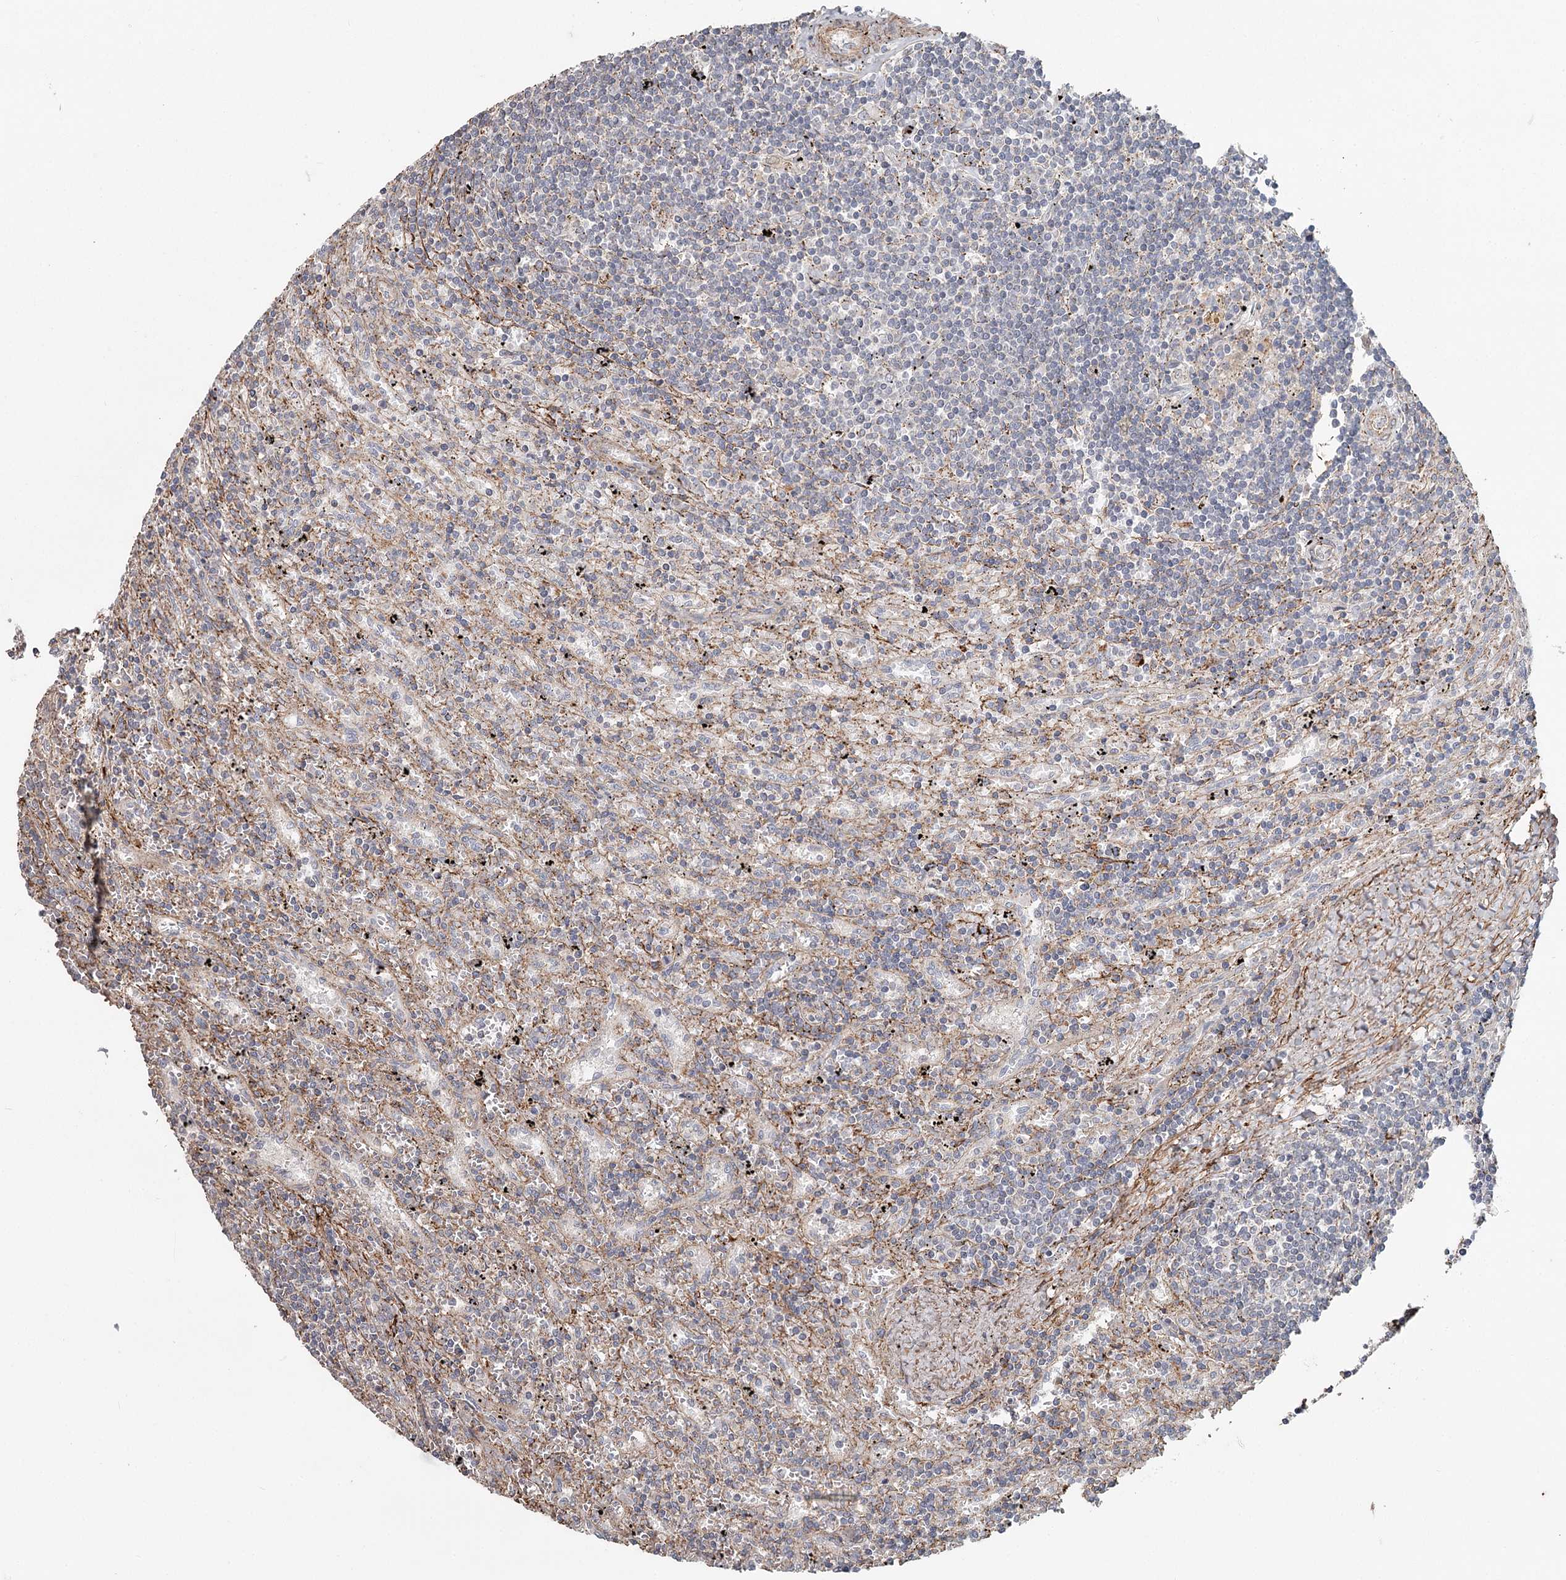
{"staining": {"intensity": "negative", "quantity": "none", "location": "none"}, "tissue": "lymphoma", "cell_type": "Tumor cells", "image_type": "cancer", "snomed": [{"axis": "morphology", "description": "Malignant lymphoma, non-Hodgkin's type, Low grade"}, {"axis": "topography", "description": "Spleen"}], "caption": "Tumor cells are negative for brown protein staining in malignant lymphoma, non-Hodgkin's type (low-grade).", "gene": "DHRS9", "patient": {"sex": "male", "age": 76}}